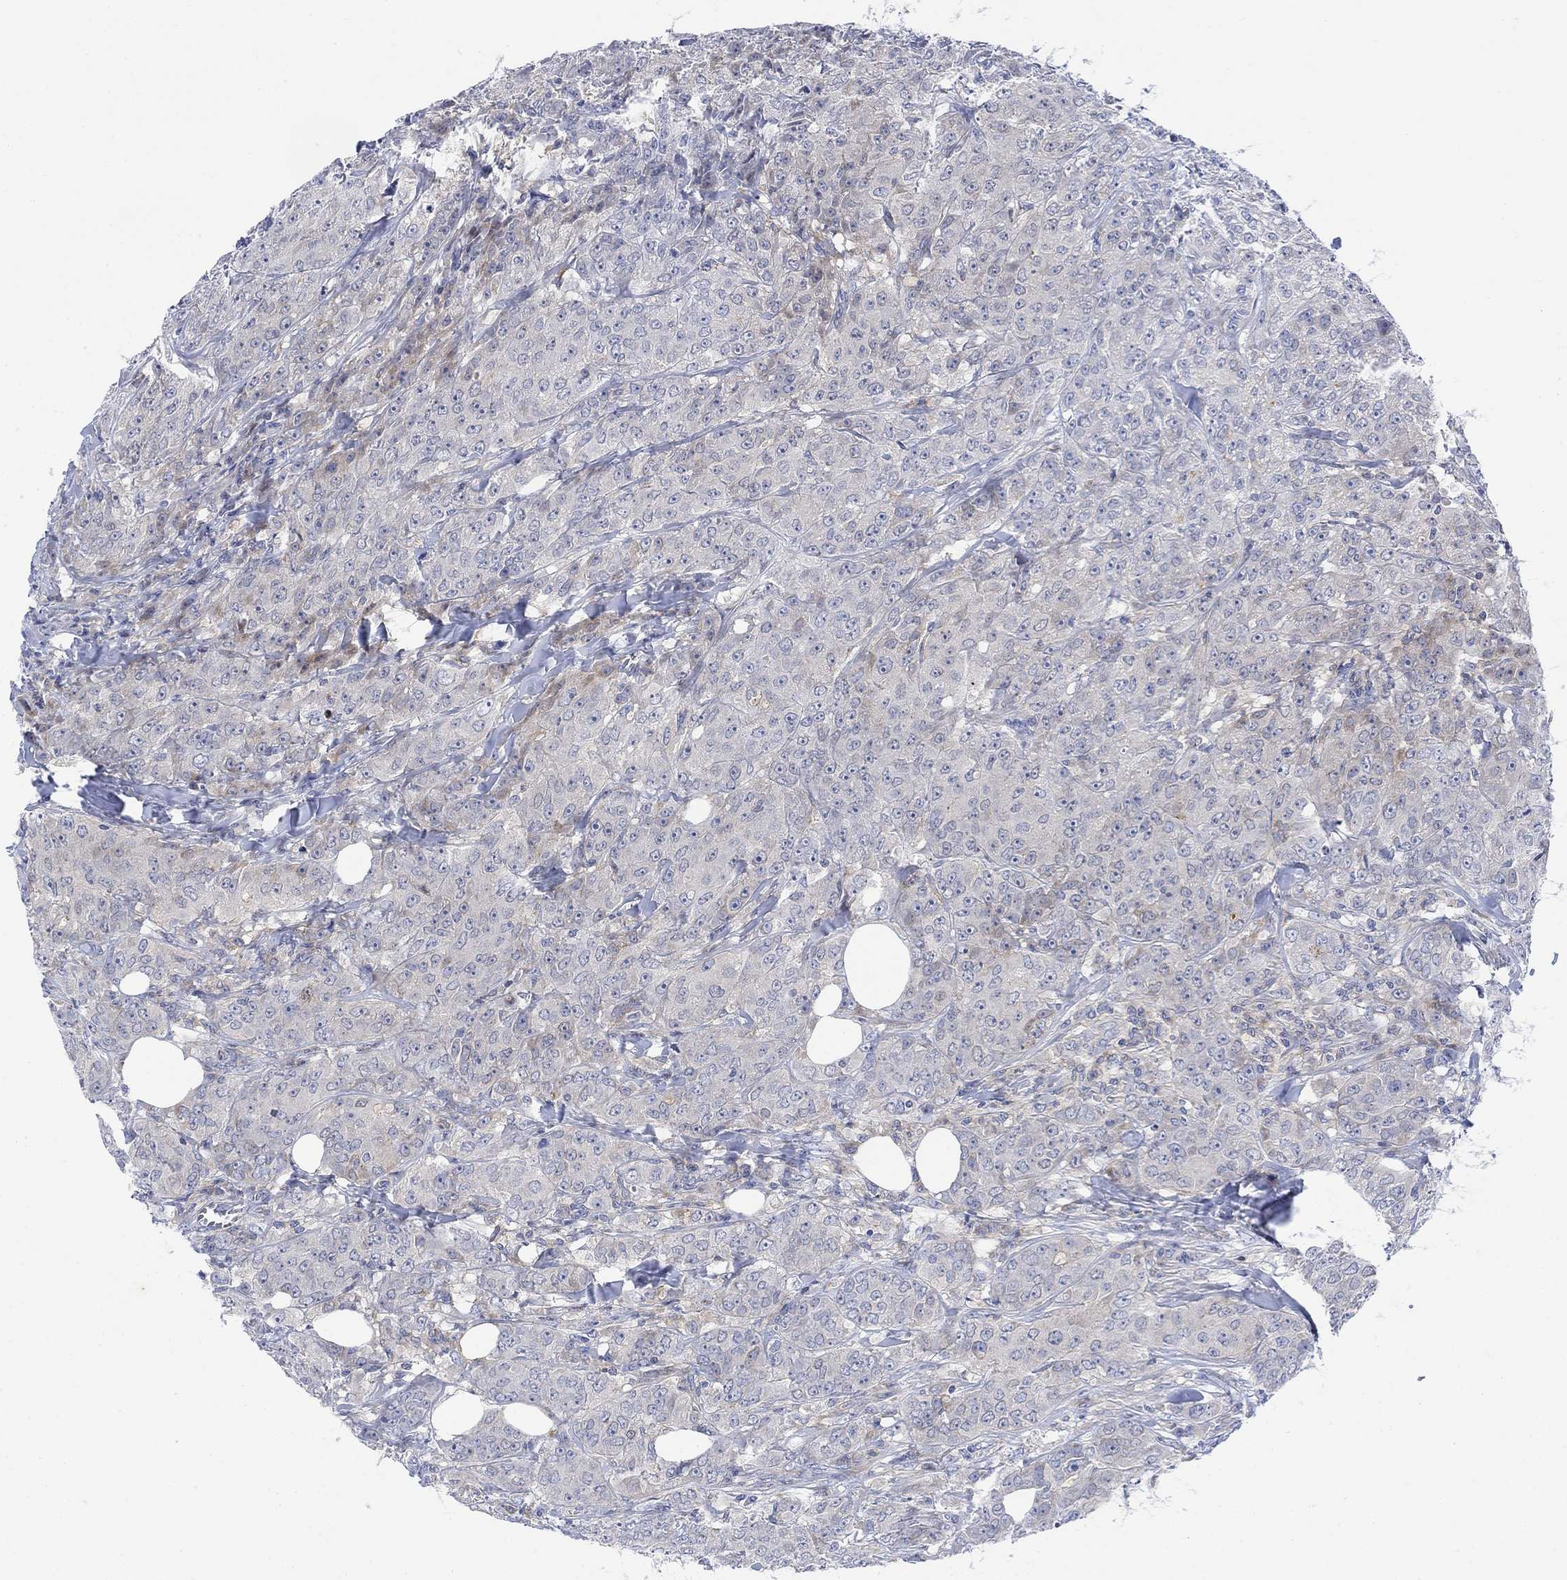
{"staining": {"intensity": "moderate", "quantity": "<25%", "location": "cytoplasmic/membranous"}, "tissue": "breast cancer", "cell_type": "Tumor cells", "image_type": "cancer", "snomed": [{"axis": "morphology", "description": "Duct carcinoma"}, {"axis": "topography", "description": "Breast"}], "caption": "Breast cancer (intraductal carcinoma) was stained to show a protein in brown. There is low levels of moderate cytoplasmic/membranous positivity in about <25% of tumor cells. The protein is stained brown, and the nuclei are stained in blue (DAB (3,3'-diaminobenzidine) IHC with brightfield microscopy, high magnification).", "gene": "ARSK", "patient": {"sex": "female", "age": 43}}